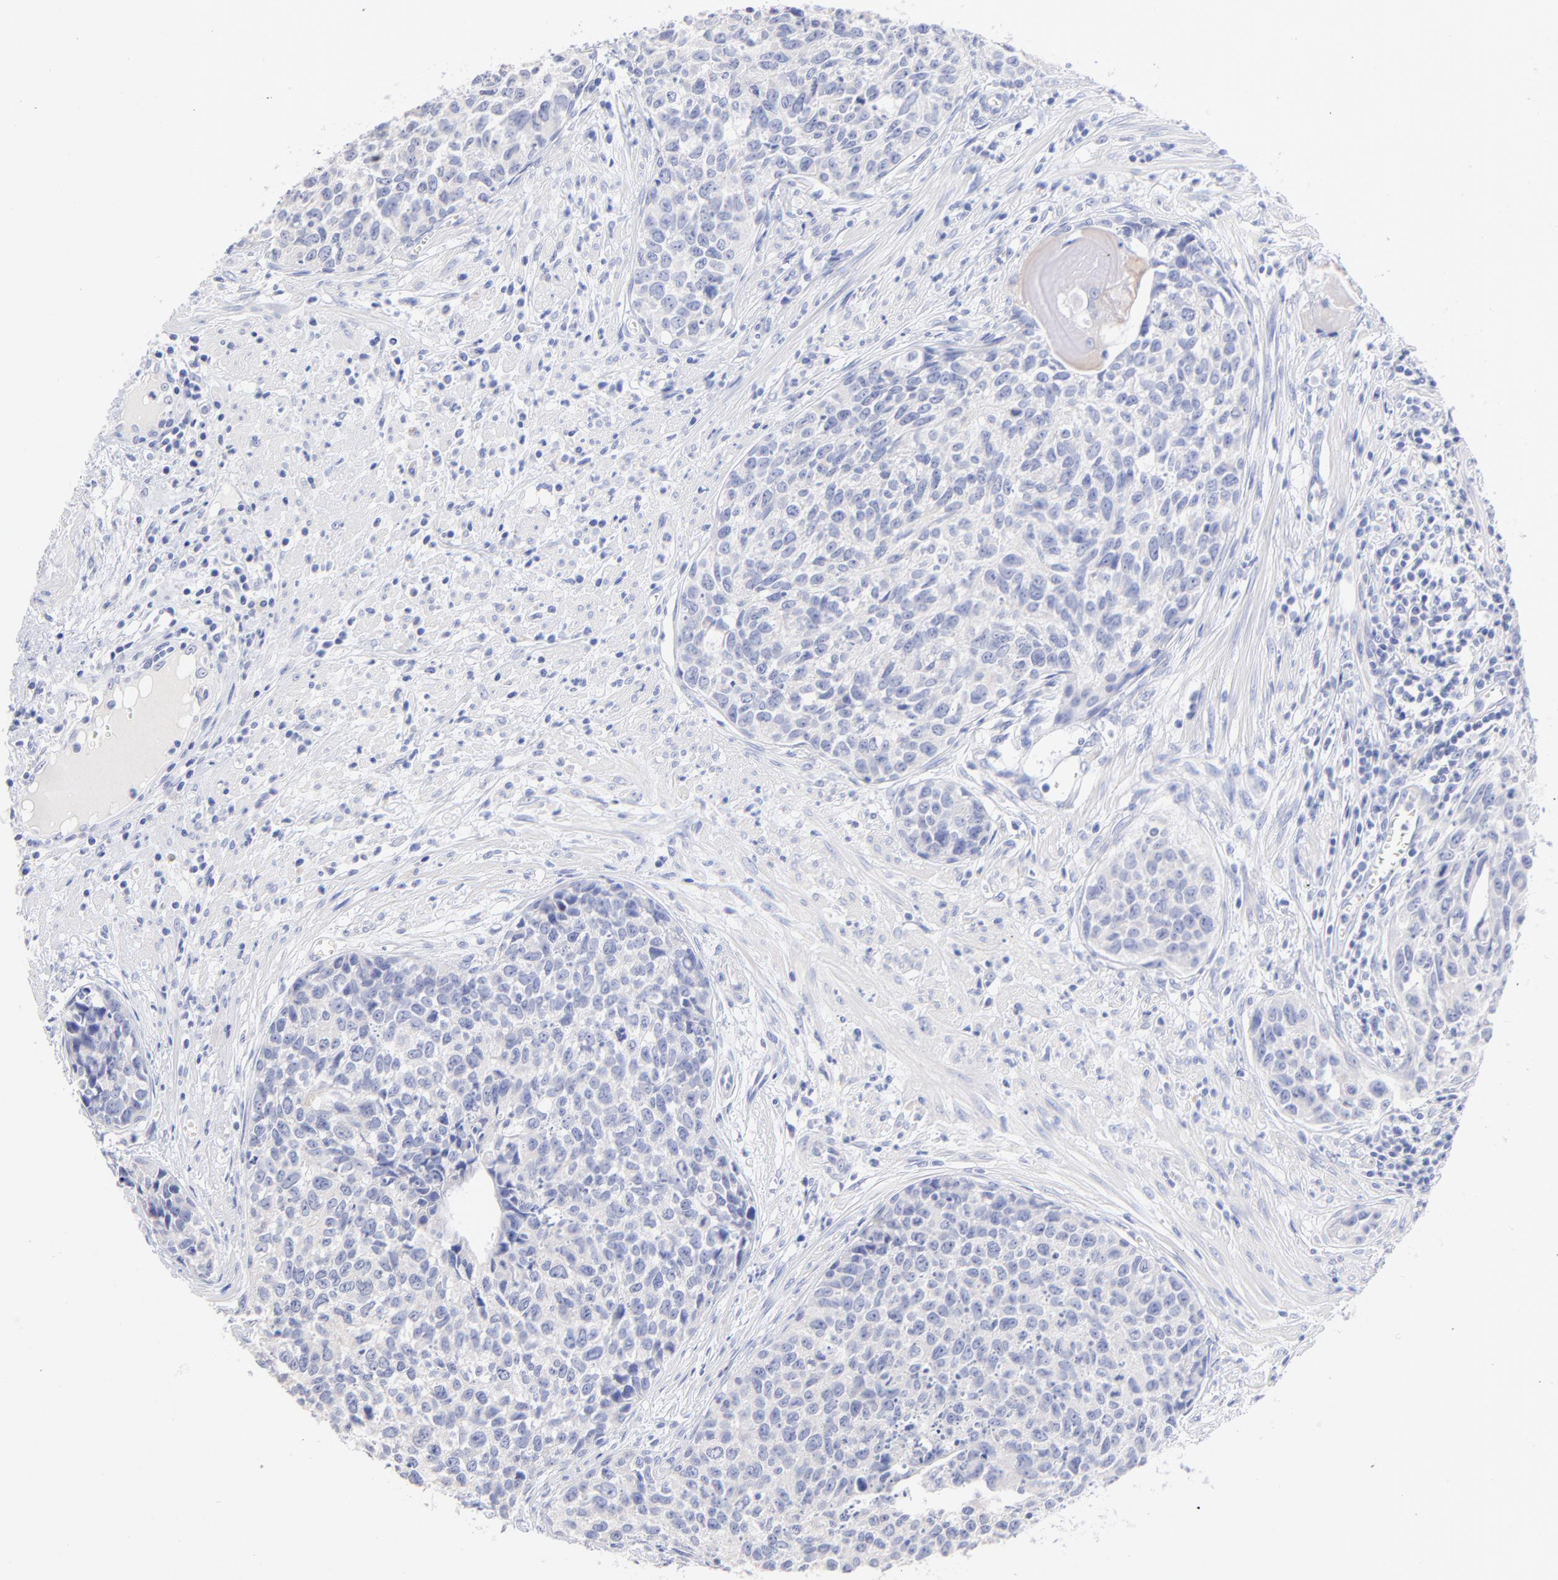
{"staining": {"intensity": "negative", "quantity": "none", "location": "none"}, "tissue": "urothelial cancer", "cell_type": "Tumor cells", "image_type": "cancer", "snomed": [{"axis": "morphology", "description": "Urothelial carcinoma, High grade"}, {"axis": "topography", "description": "Urinary bladder"}], "caption": "There is no significant staining in tumor cells of urothelial cancer. Nuclei are stained in blue.", "gene": "CFAP57", "patient": {"sex": "male", "age": 81}}